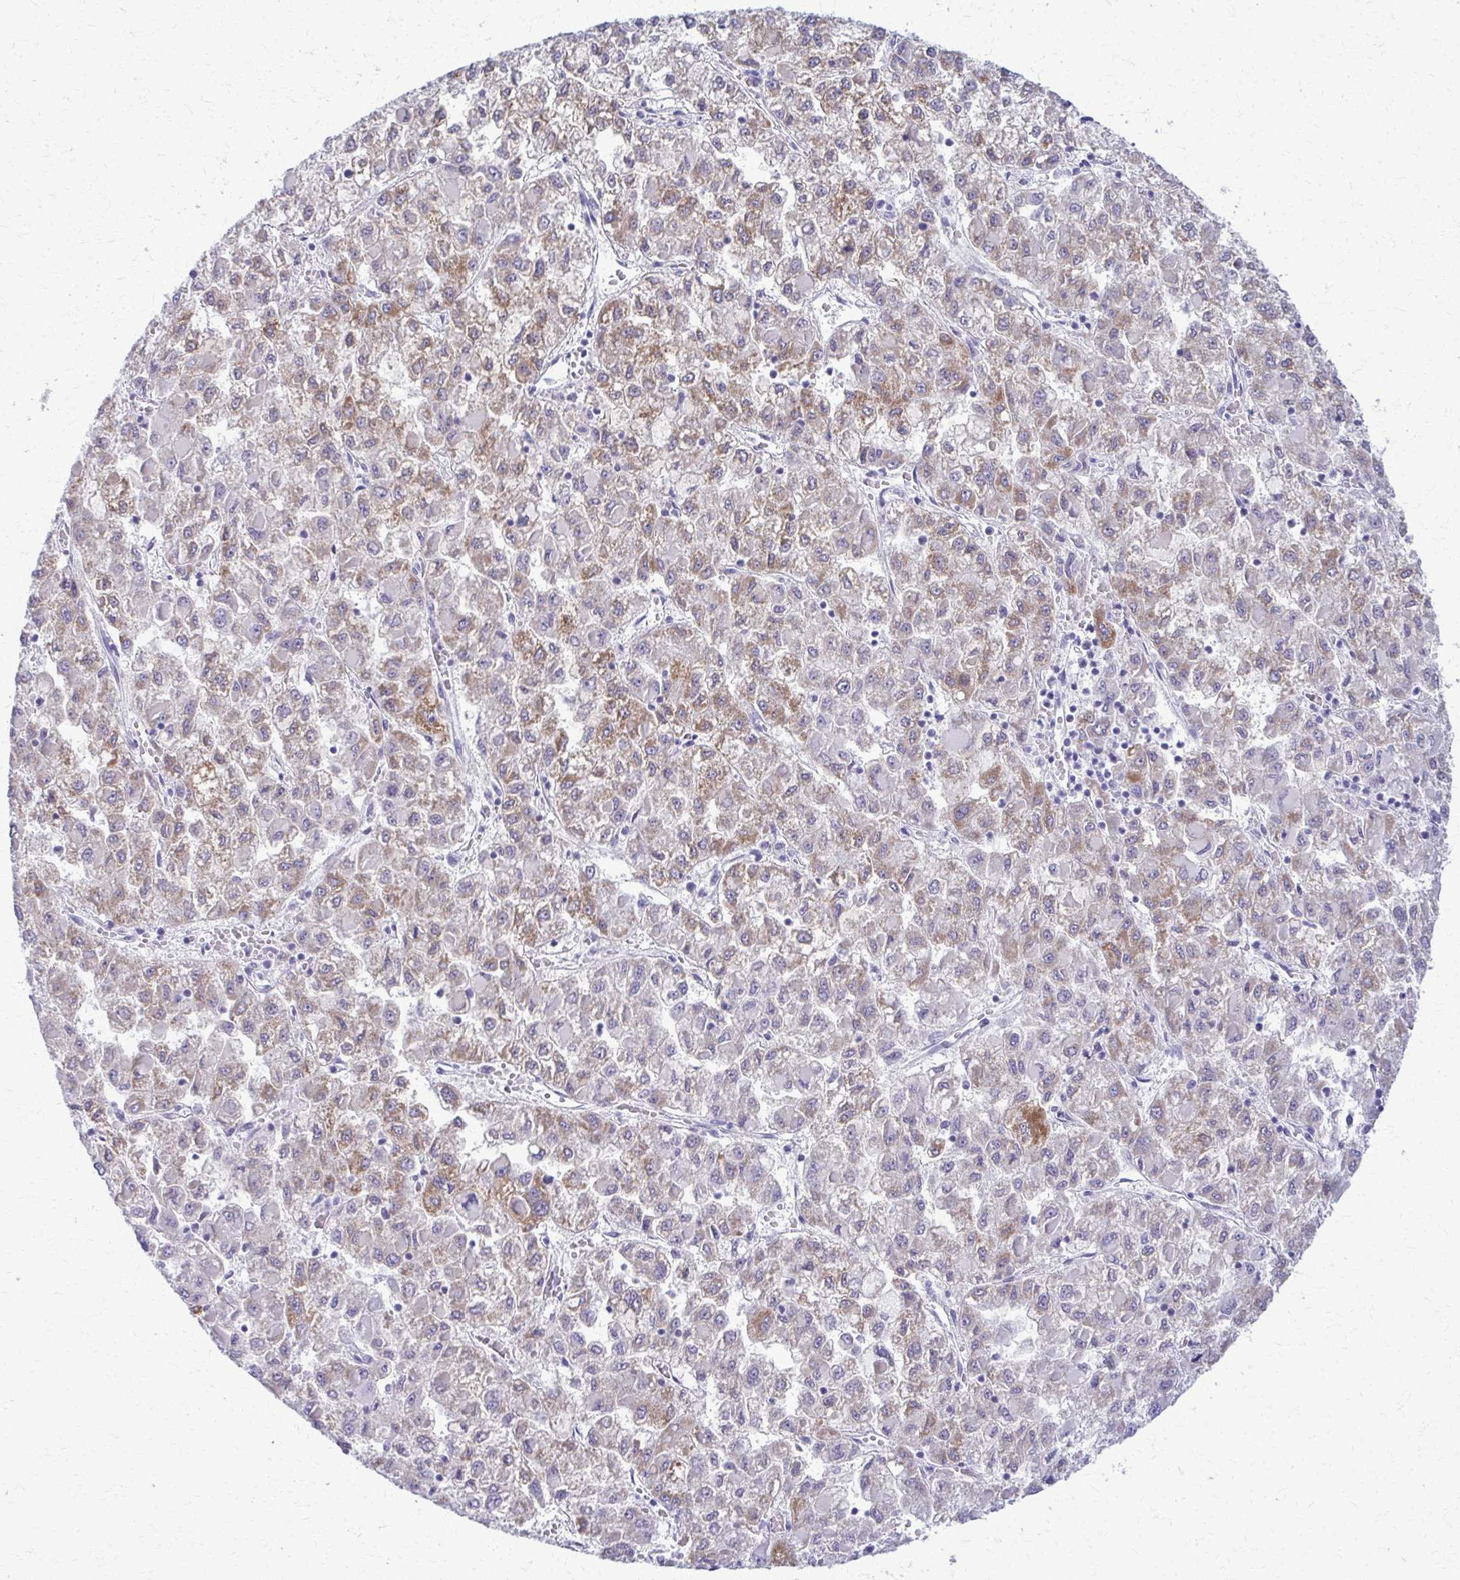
{"staining": {"intensity": "moderate", "quantity": "25%-75%", "location": "cytoplasmic/membranous"}, "tissue": "liver cancer", "cell_type": "Tumor cells", "image_type": "cancer", "snomed": [{"axis": "morphology", "description": "Carcinoma, Hepatocellular, NOS"}, {"axis": "topography", "description": "Liver"}], "caption": "DAB (3,3'-diaminobenzidine) immunohistochemical staining of human liver cancer (hepatocellular carcinoma) displays moderate cytoplasmic/membranous protein expression in about 25%-75% of tumor cells. Nuclei are stained in blue.", "gene": "ACSM2B", "patient": {"sex": "male", "age": 40}}